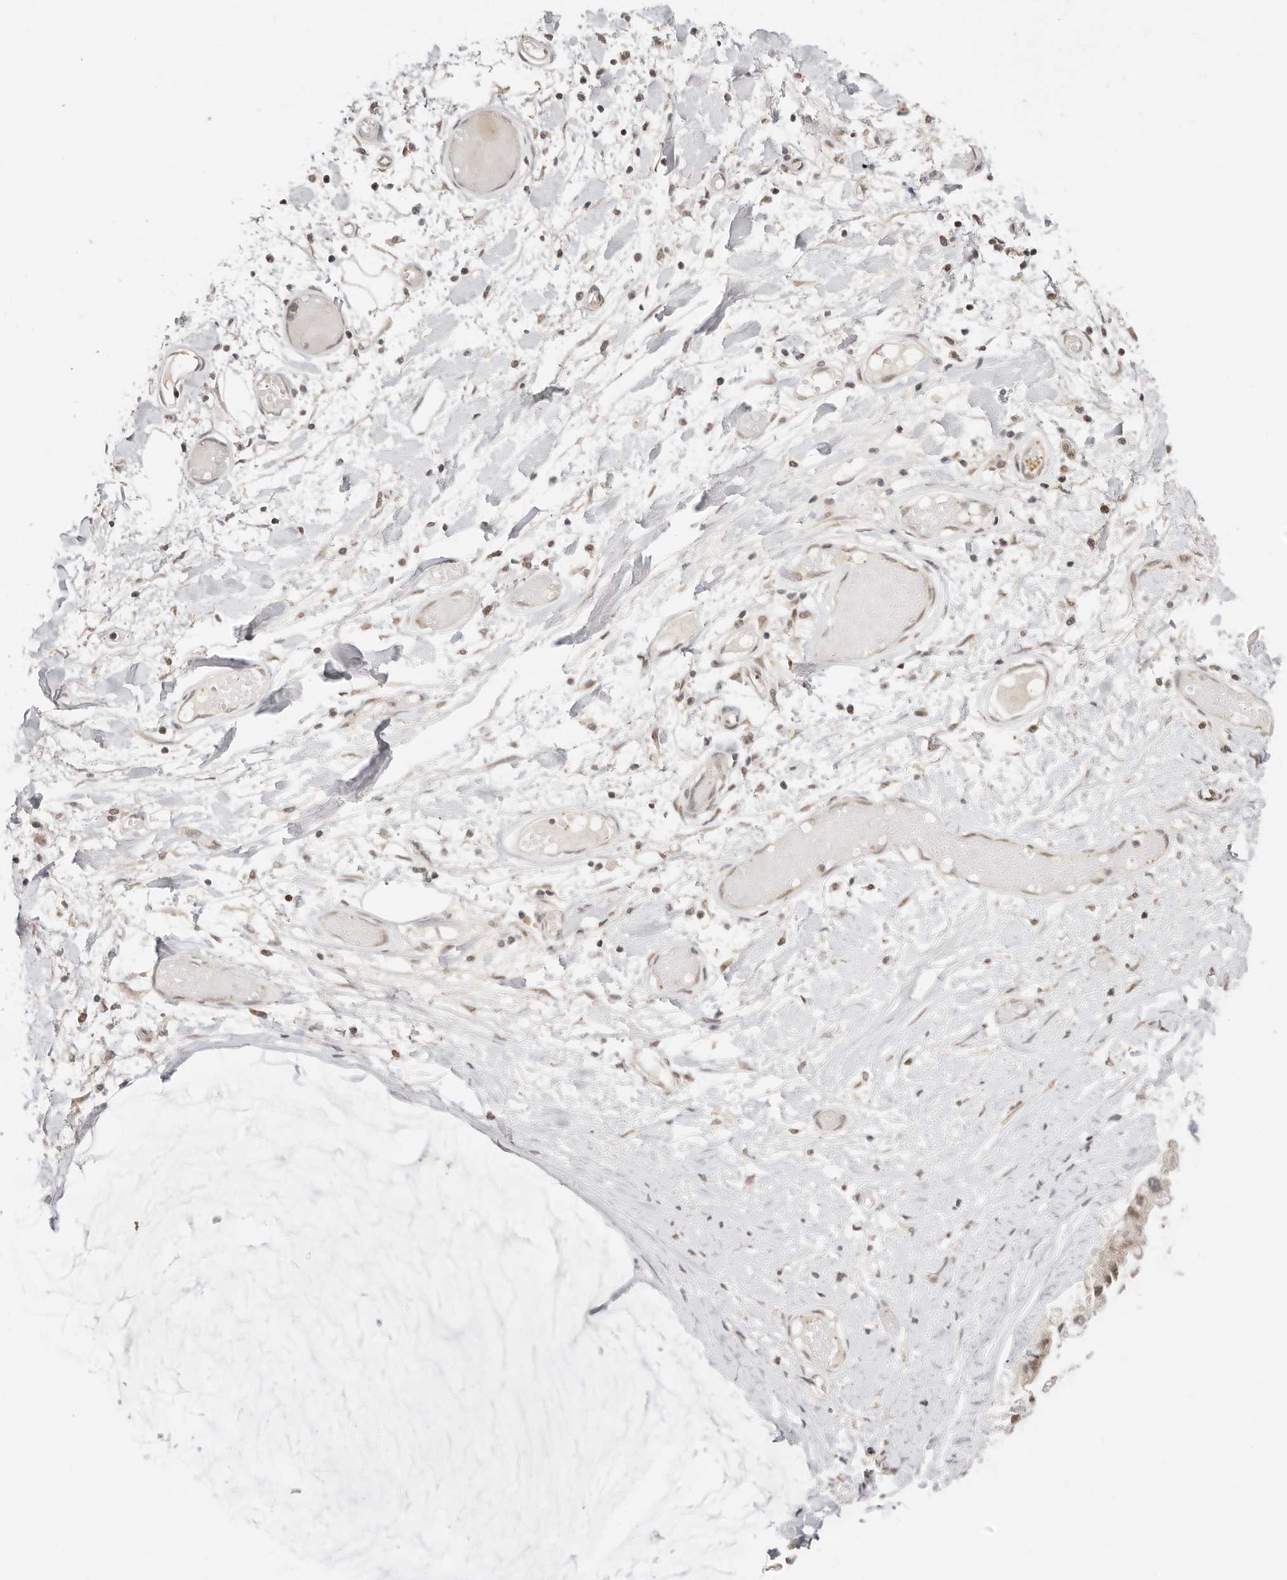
{"staining": {"intensity": "weak", "quantity": ">75%", "location": "nuclear"}, "tissue": "ovarian cancer", "cell_type": "Tumor cells", "image_type": "cancer", "snomed": [{"axis": "morphology", "description": "Cystadenocarcinoma, mucinous, NOS"}, {"axis": "topography", "description": "Ovary"}], "caption": "Tumor cells show weak nuclear staining in about >75% of cells in ovarian cancer.", "gene": "RFC3", "patient": {"sex": "female", "age": 39}}